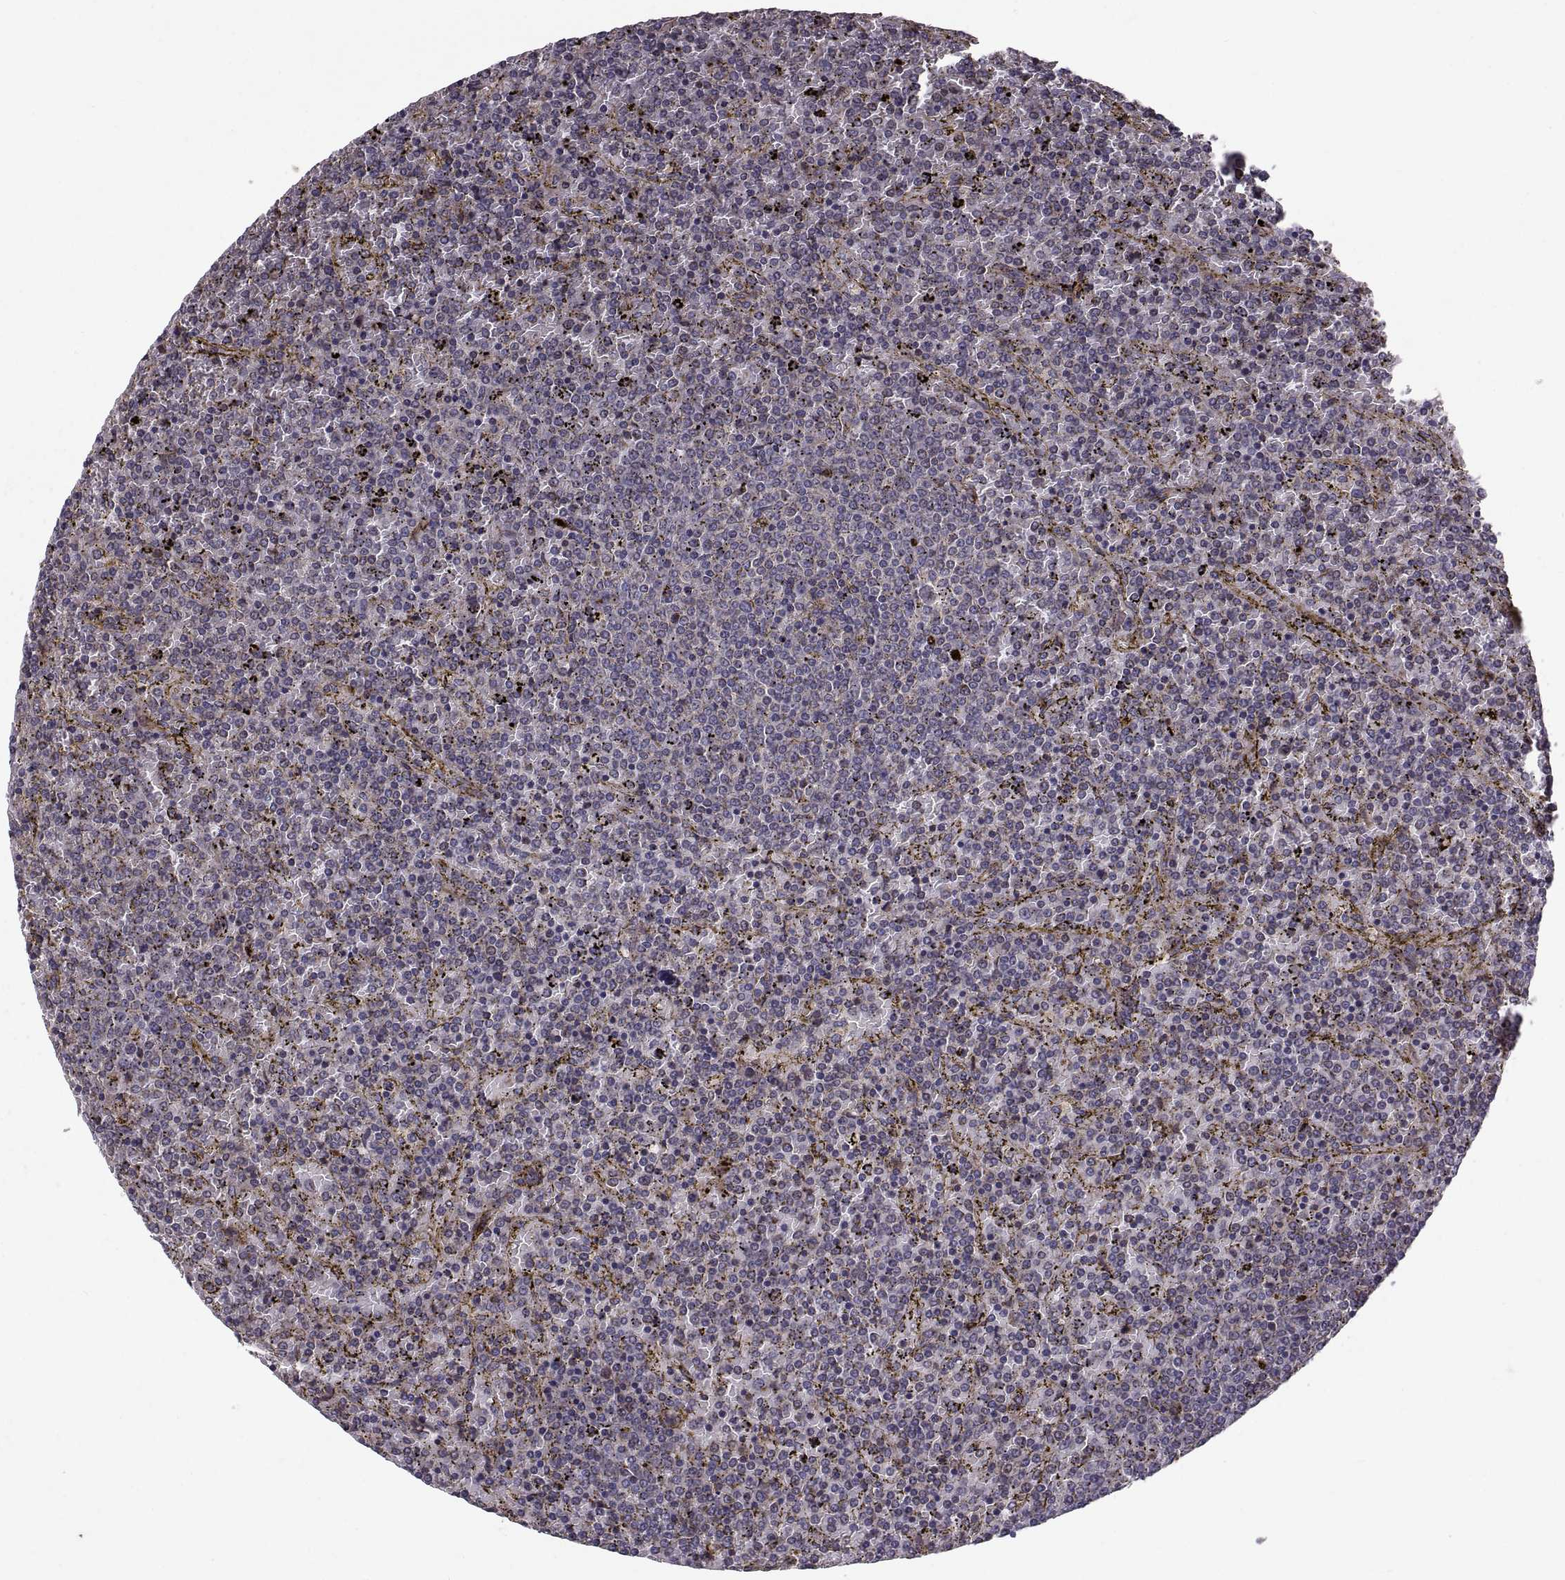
{"staining": {"intensity": "negative", "quantity": "none", "location": "none"}, "tissue": "lymphoma", "cell_type": "Tumor cells", "image_type": "cancer", "snomed": [{"axis": "morphology", "description": "Malignant lymphoma, non-Hodgkin's type, Low grade"}, {"axis": "topography", "description": "Spleen"}], "caption": "This photomicrograph is of lymphoma stained with IHC to label a protein in brown with the nuclei are counter-stained blue. There is no expression in tumor cells. Nuclei are stained in blue.", "gene": "PMM2", "patient": {"sex": "female", "age": 77}}